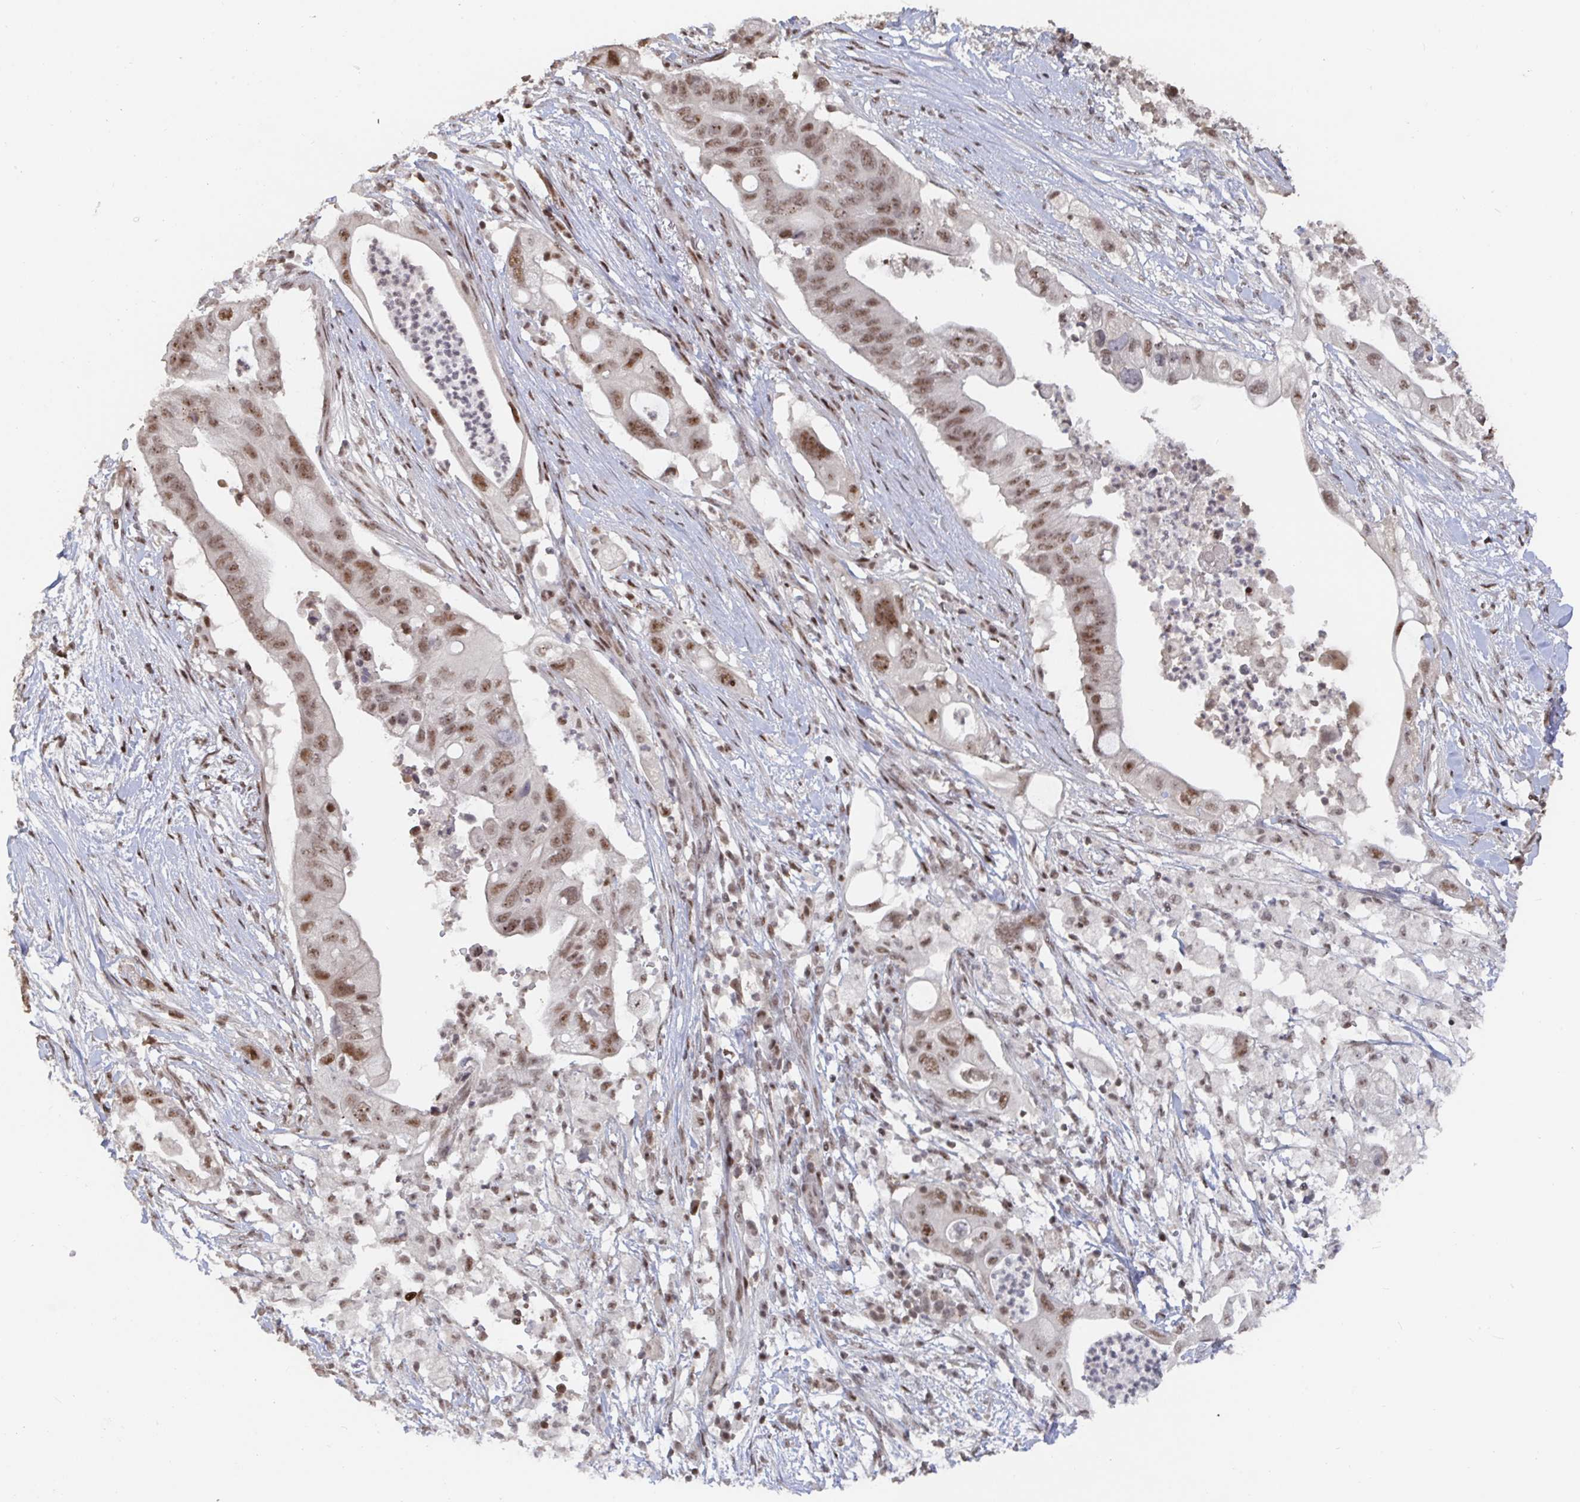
{"staining": {"intensity": "moderate", "quantity": ">75%", "location": "nuclear"}, "tissue": "pancreatic cancer", "cell_type": "Tumor cells", "image_type": "cancer", "snomed": [{"axis": "morphology", "description": "Adenocarcinoma, NOS"}, {"axis": "topography", "description": "Pancreas"}], "caption": "Immunohistochemical staining of adenocarcinoma (pancreatic) demonstrates medium levels of moderate nuclear positivity in about >75% of tumor cells. (brown staining indicates protein expression, while blue staining denotes nuclei).", "gene": "ZDHHC12", "patient": {"sex": "female", "age": 72}}